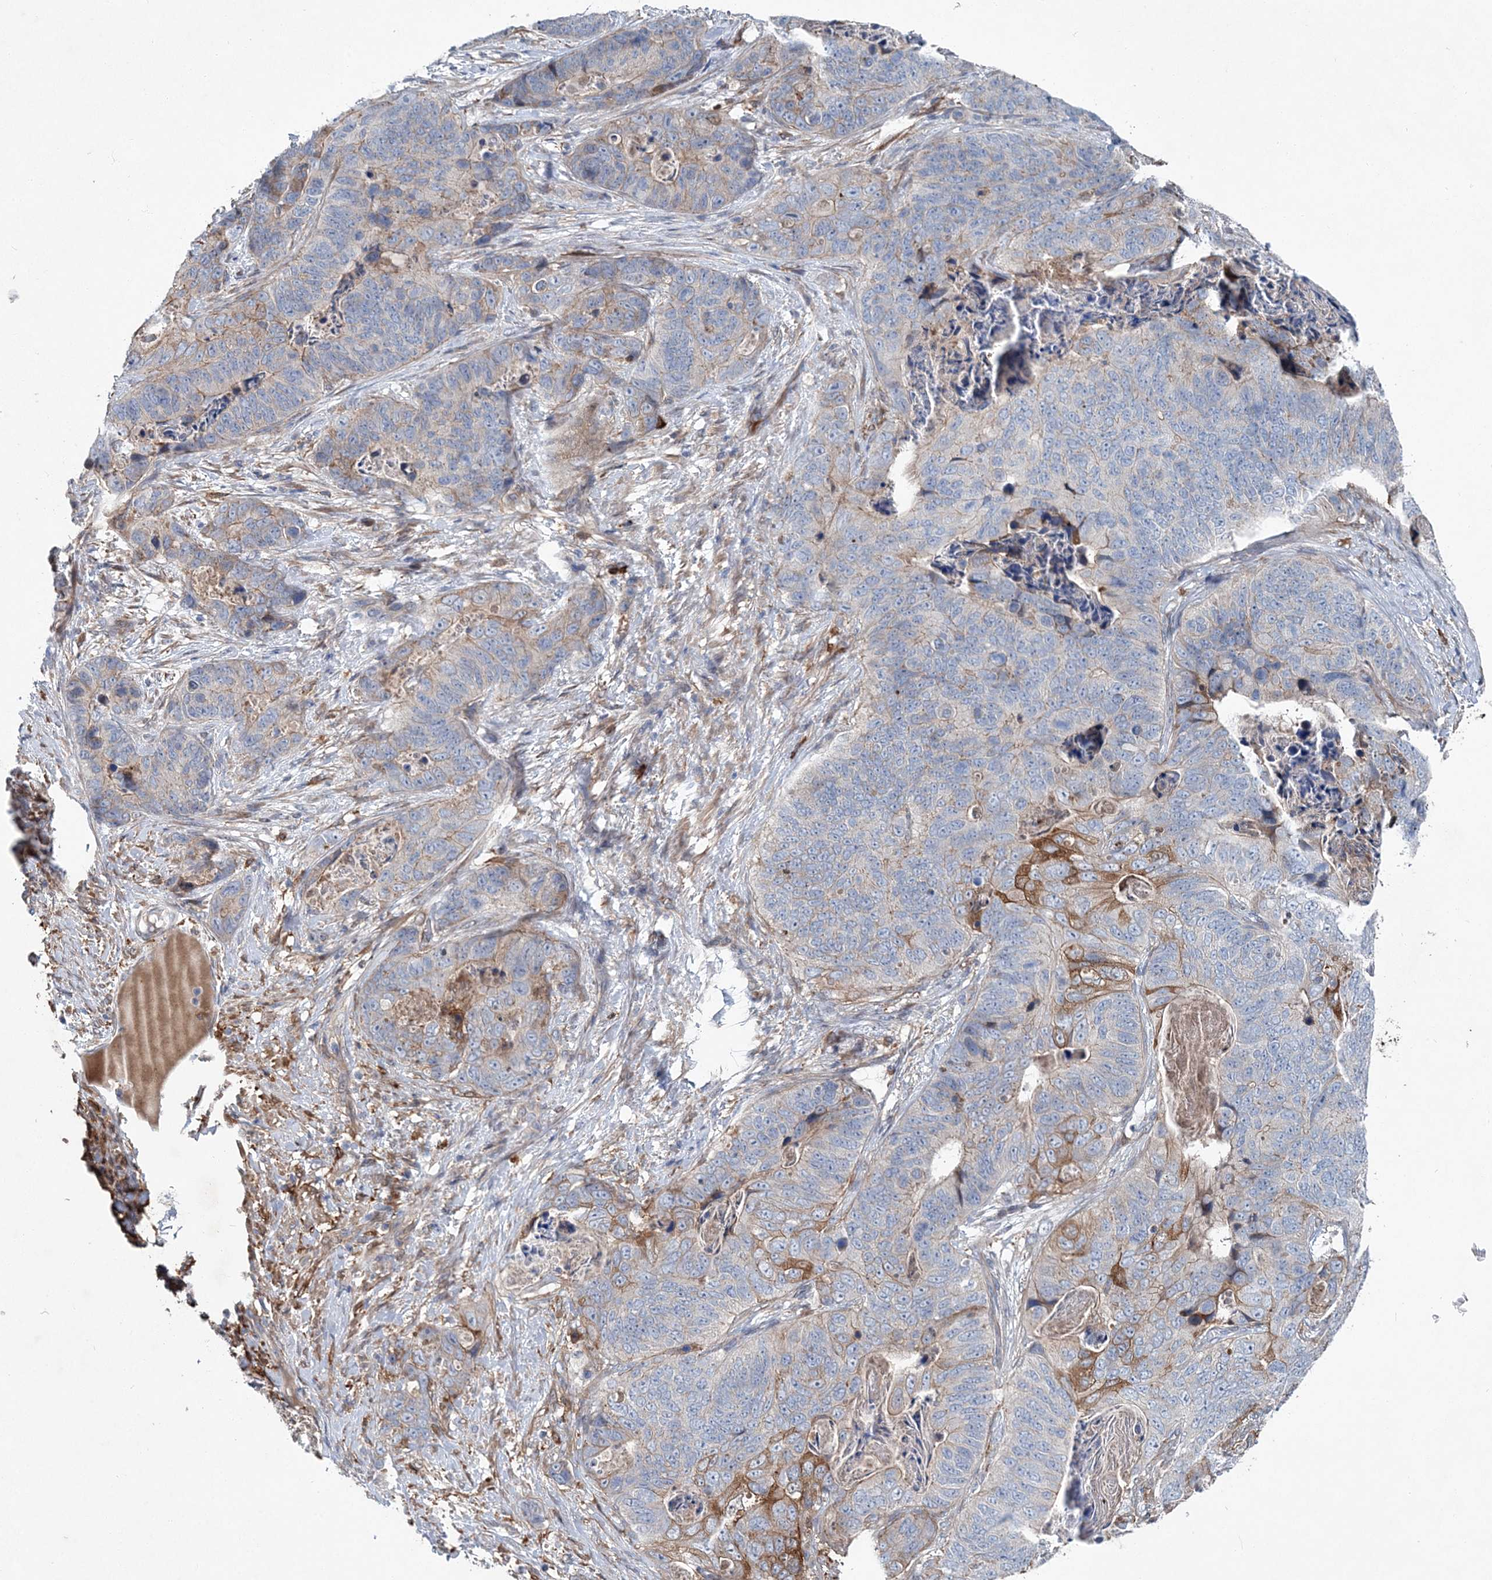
{"staining": {"intensity": "moderate", "quantity": "<25%", "location": "cytoplasmic/membranous"}, "tissue": "stomach cancer", "cell_type": "Tumor cells", "image_type": "cancer", "snomed": [{"axis": "morphology", "description": "Normal tissue, NOS"}, {"axis": "morphology", "description": "Adenocarcinoma, NOS"}, {"axis": "topography", "description": "Stomach"}], "caption": "Adenocarcinoma (stomach) stained for a protein (brown) demonstrates moderate cytoplasmic/membranous positive staining in about <25% of tumor cells.", "gene": "SPOPL", "patient": {"sex": "female", "age": 89}}